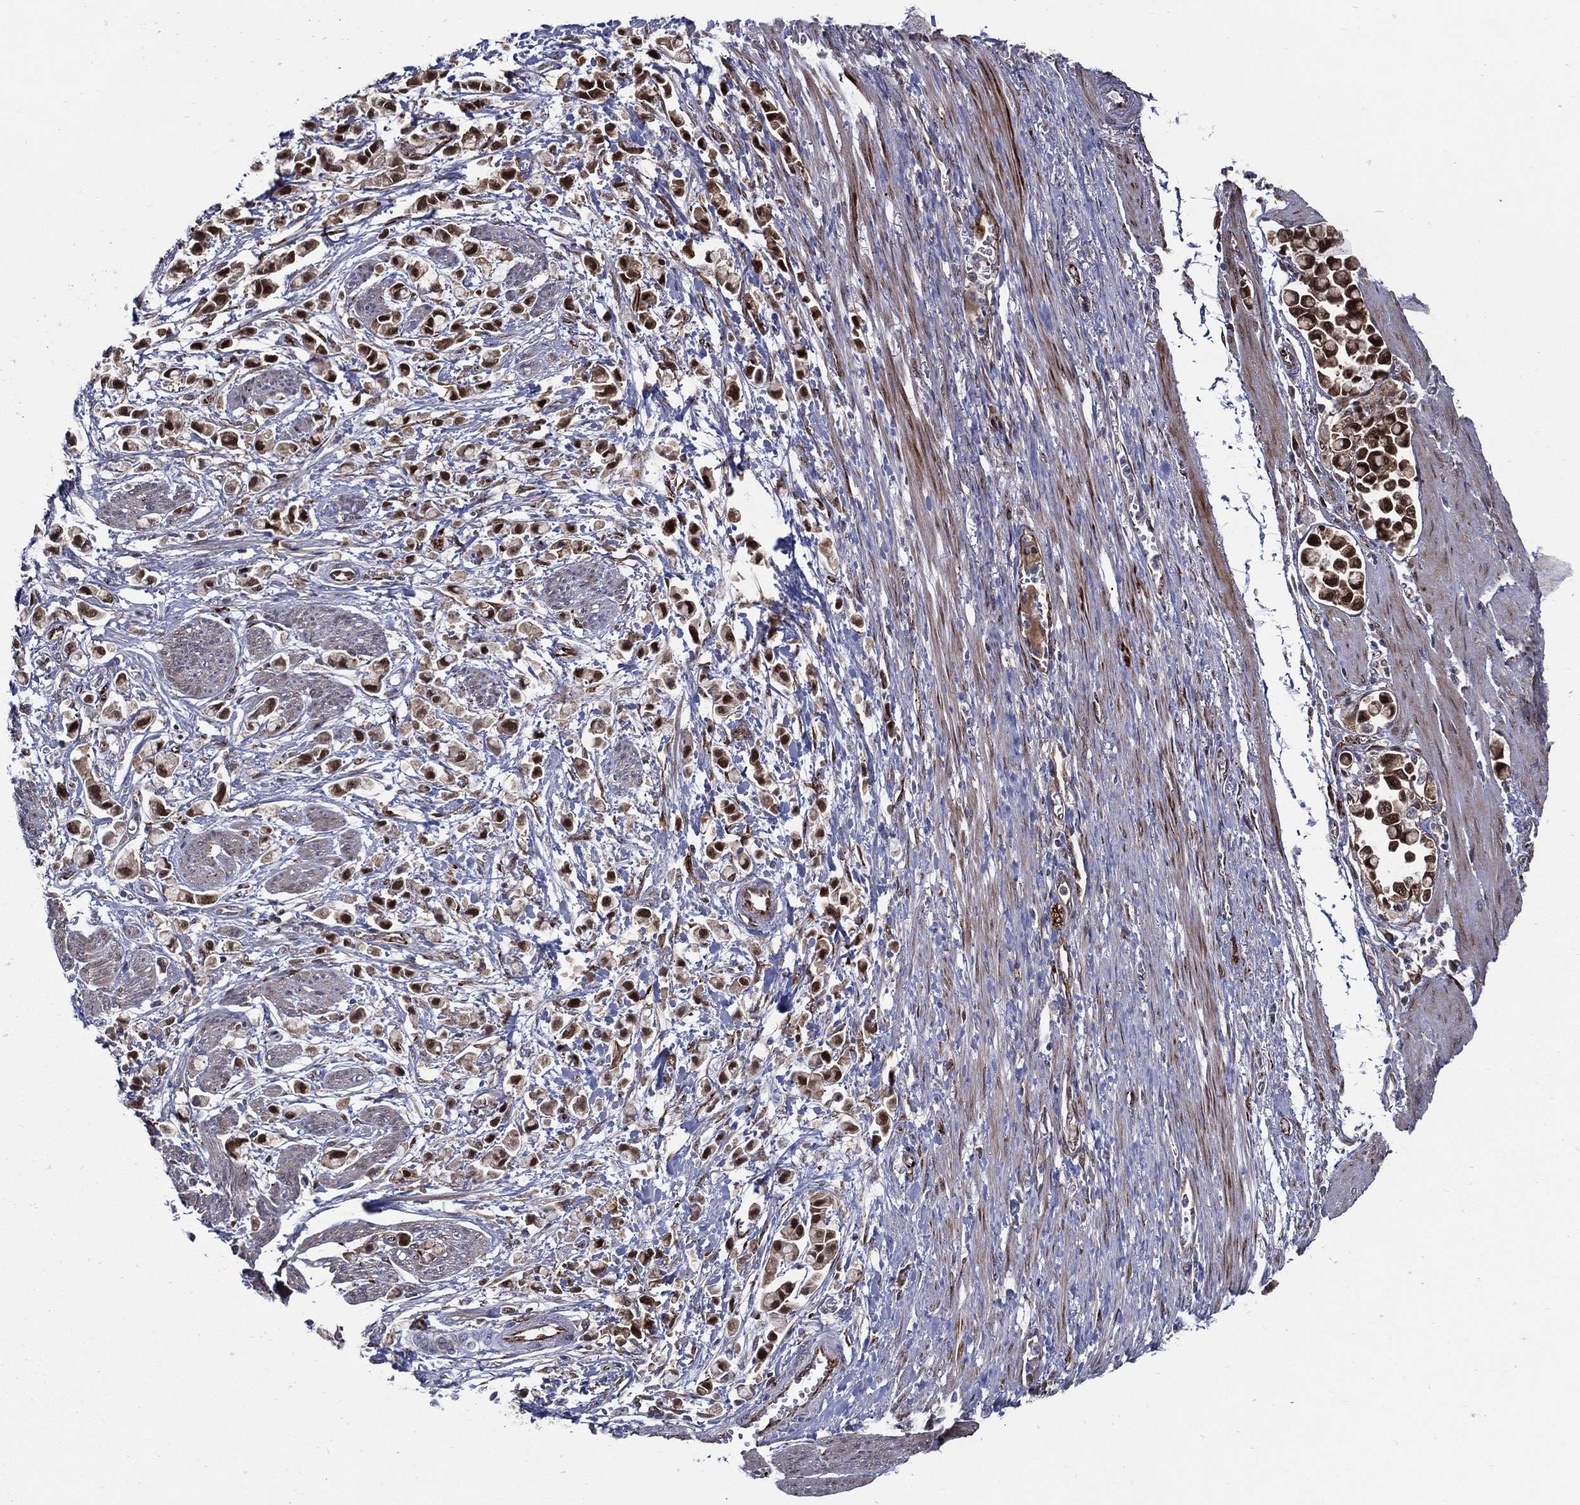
{"staining": {"intensity": "strong", "quantity": ">75%", "location": "nuclear"}, "tissue": "stomach cancer", "cell_type": "Tumor cells", "image_type": "cancer", "snomed": [{"axis": "morphology", "description": "Adenocarcinoma, NOS"}, {"axis": "topography", "description": "Stomach"}], "caption": "Protein staining displays strong nuclear positivity in about >75% of tumor cells in stomach cancer.", "gene": "ARHGAP11A", "patient": {"sex": "female", "age": 81}}